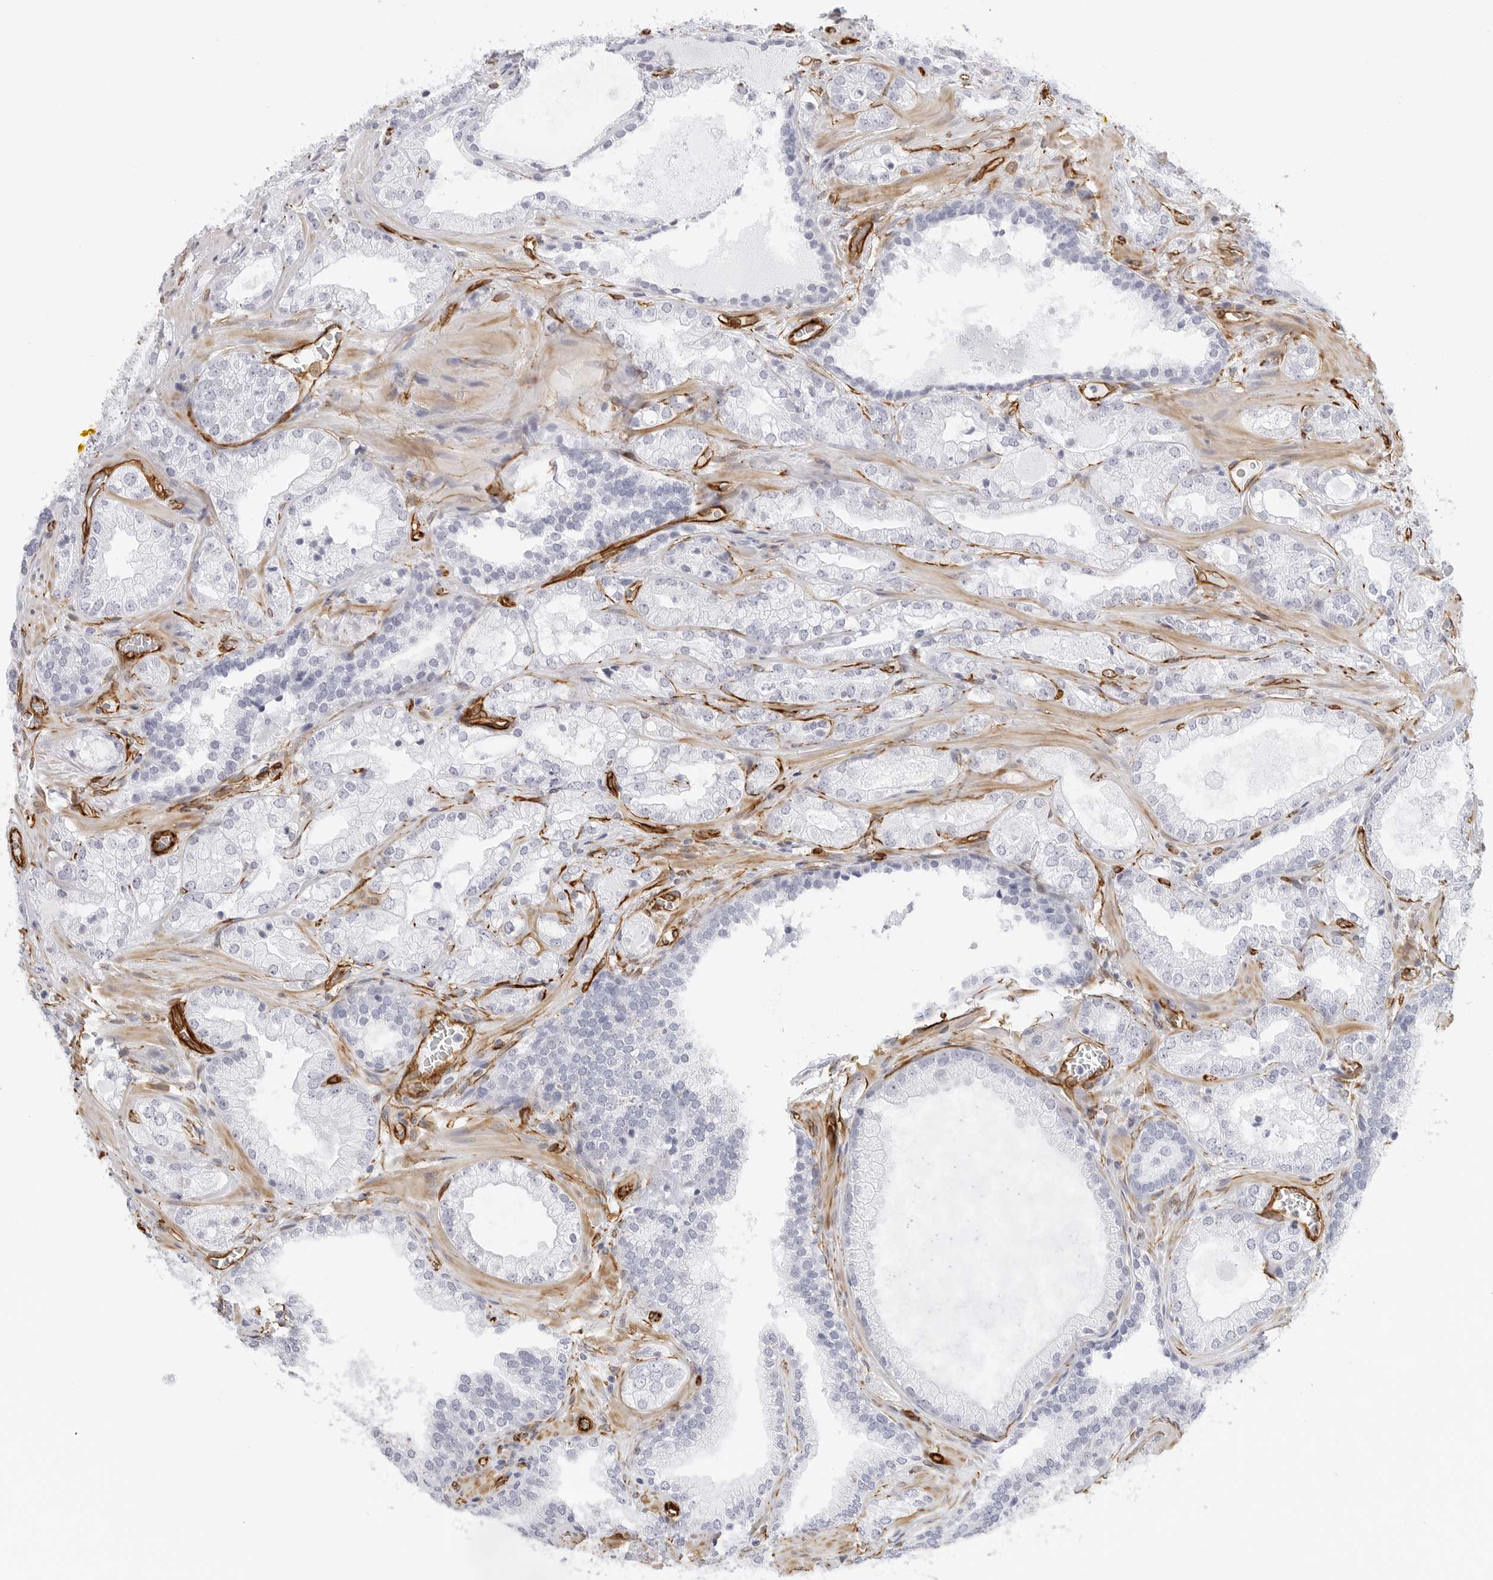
{"staining": {"intensity": "negative", "quantity": "none", "location": "none"}, "tissue": "prostate cancer", "cell_type": "Tumor cells", "image_type": "cancer", "snomed": [{"axis": "morphology", "description": "Adenocarcinoma, High grade"}, {"axis": "topography", "description": "Prostate"}], "caption": "Immunohistochemistry micrograph of human prostate cancer stained for a protein (brown), which displays no positivity in tumor cells.", "gene": "NES", "patient": {"sex": "male", "age": 58}}